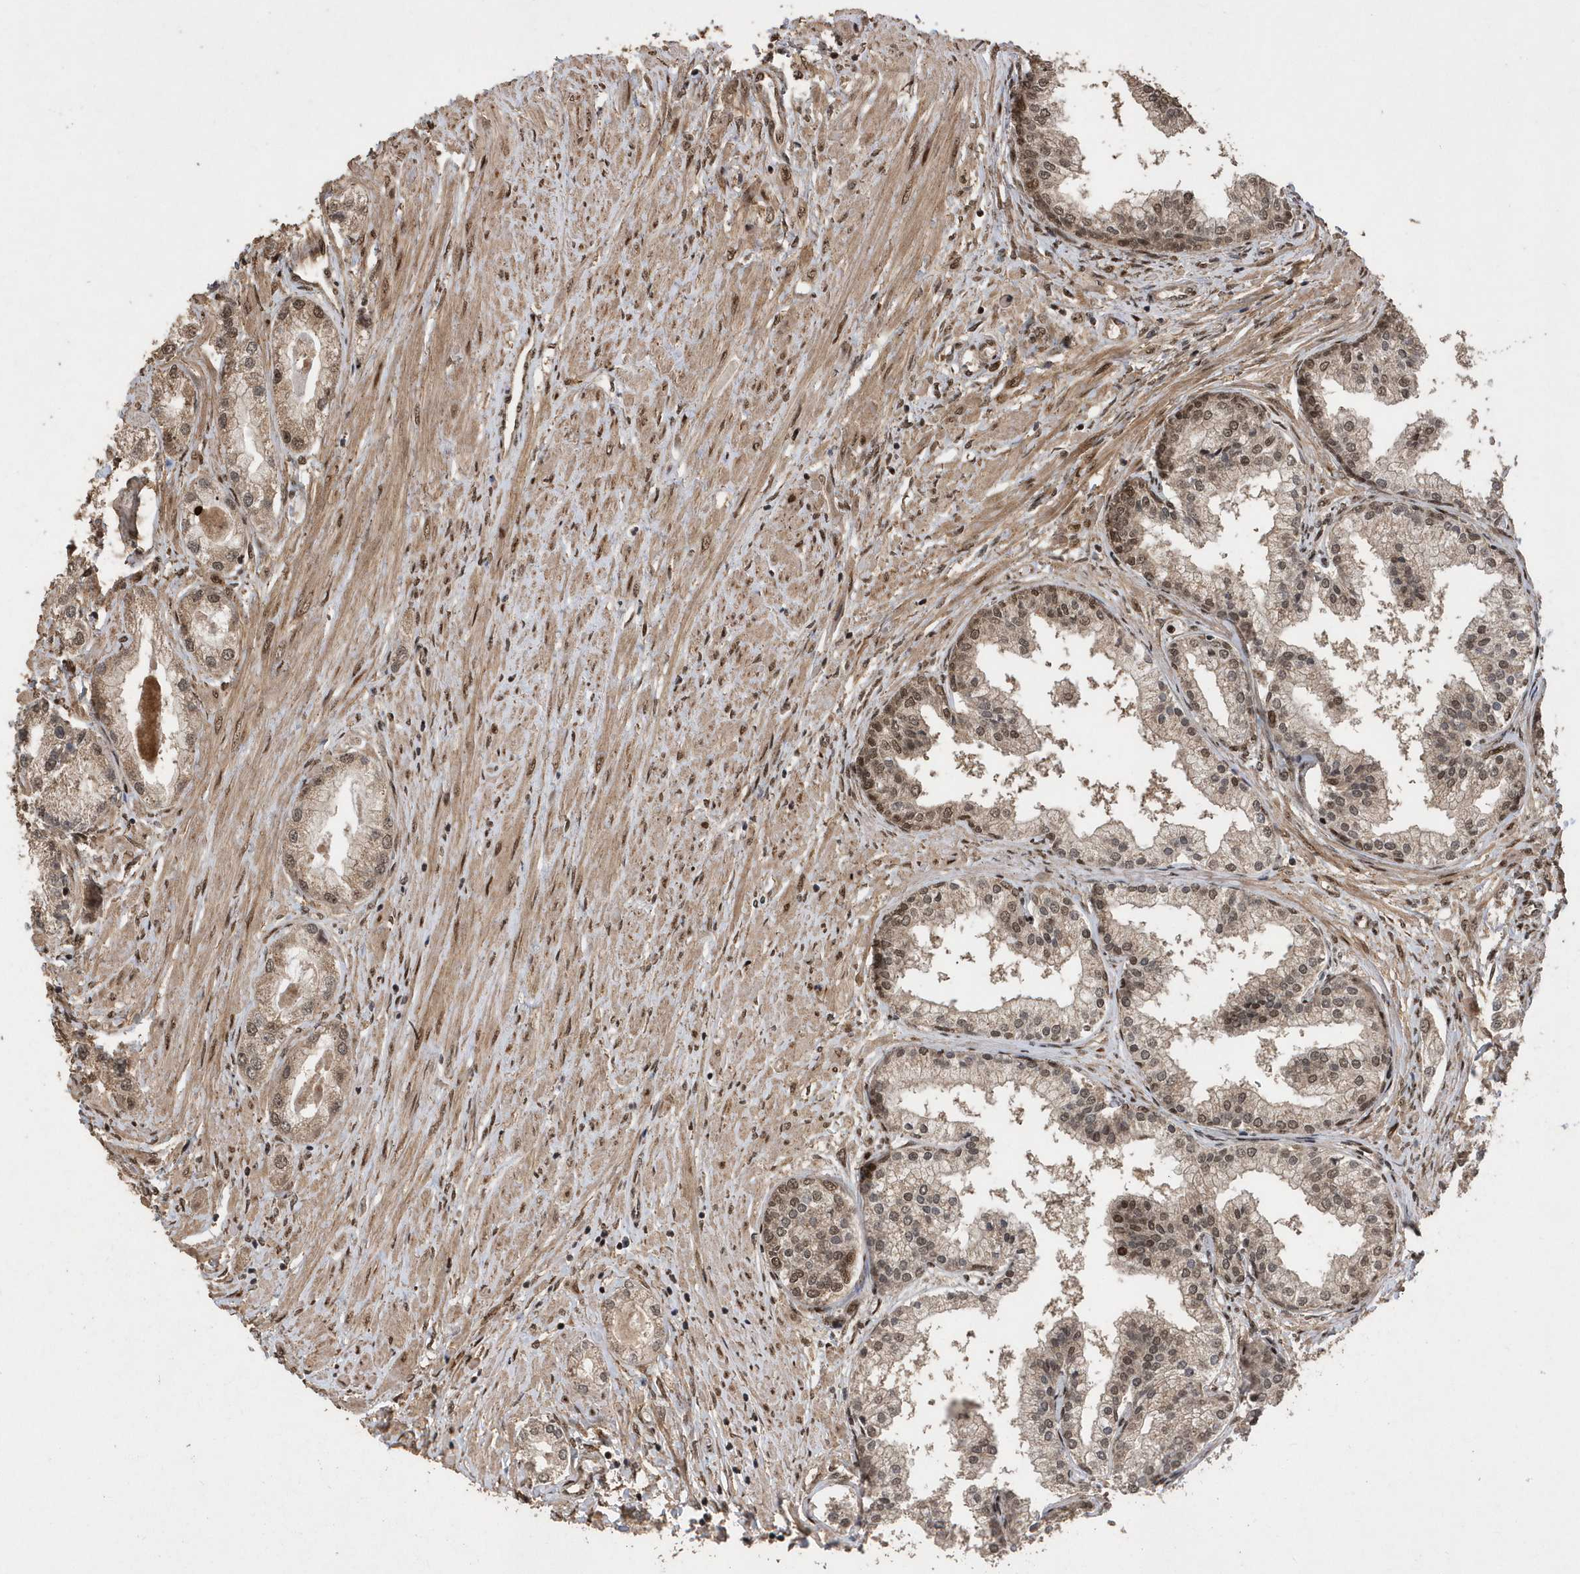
{"staining": {"intensity": "moderate", "quantity": ">75%", "location": "cytoplasmic/membranous,nuclear"}, "tissue": "prostate cancer", "cell_type": "Tumor cells", "image_type": "cancer", "snomed": [{"axis": "morphology", "description": "Adenocarcinoma, Low grade"}, {"axis": "topography", "description": "Prostate"}], "caption": "Human adenocarcinoma (low-grade) (prostate) stained for a protein (brown) exhibits moderate cytoplasmic/membranous and nuclear positive staining in approximately >75% of tumor cells.", "gene": "INTS12", "patient": {"sex": "male", "age": 62}}